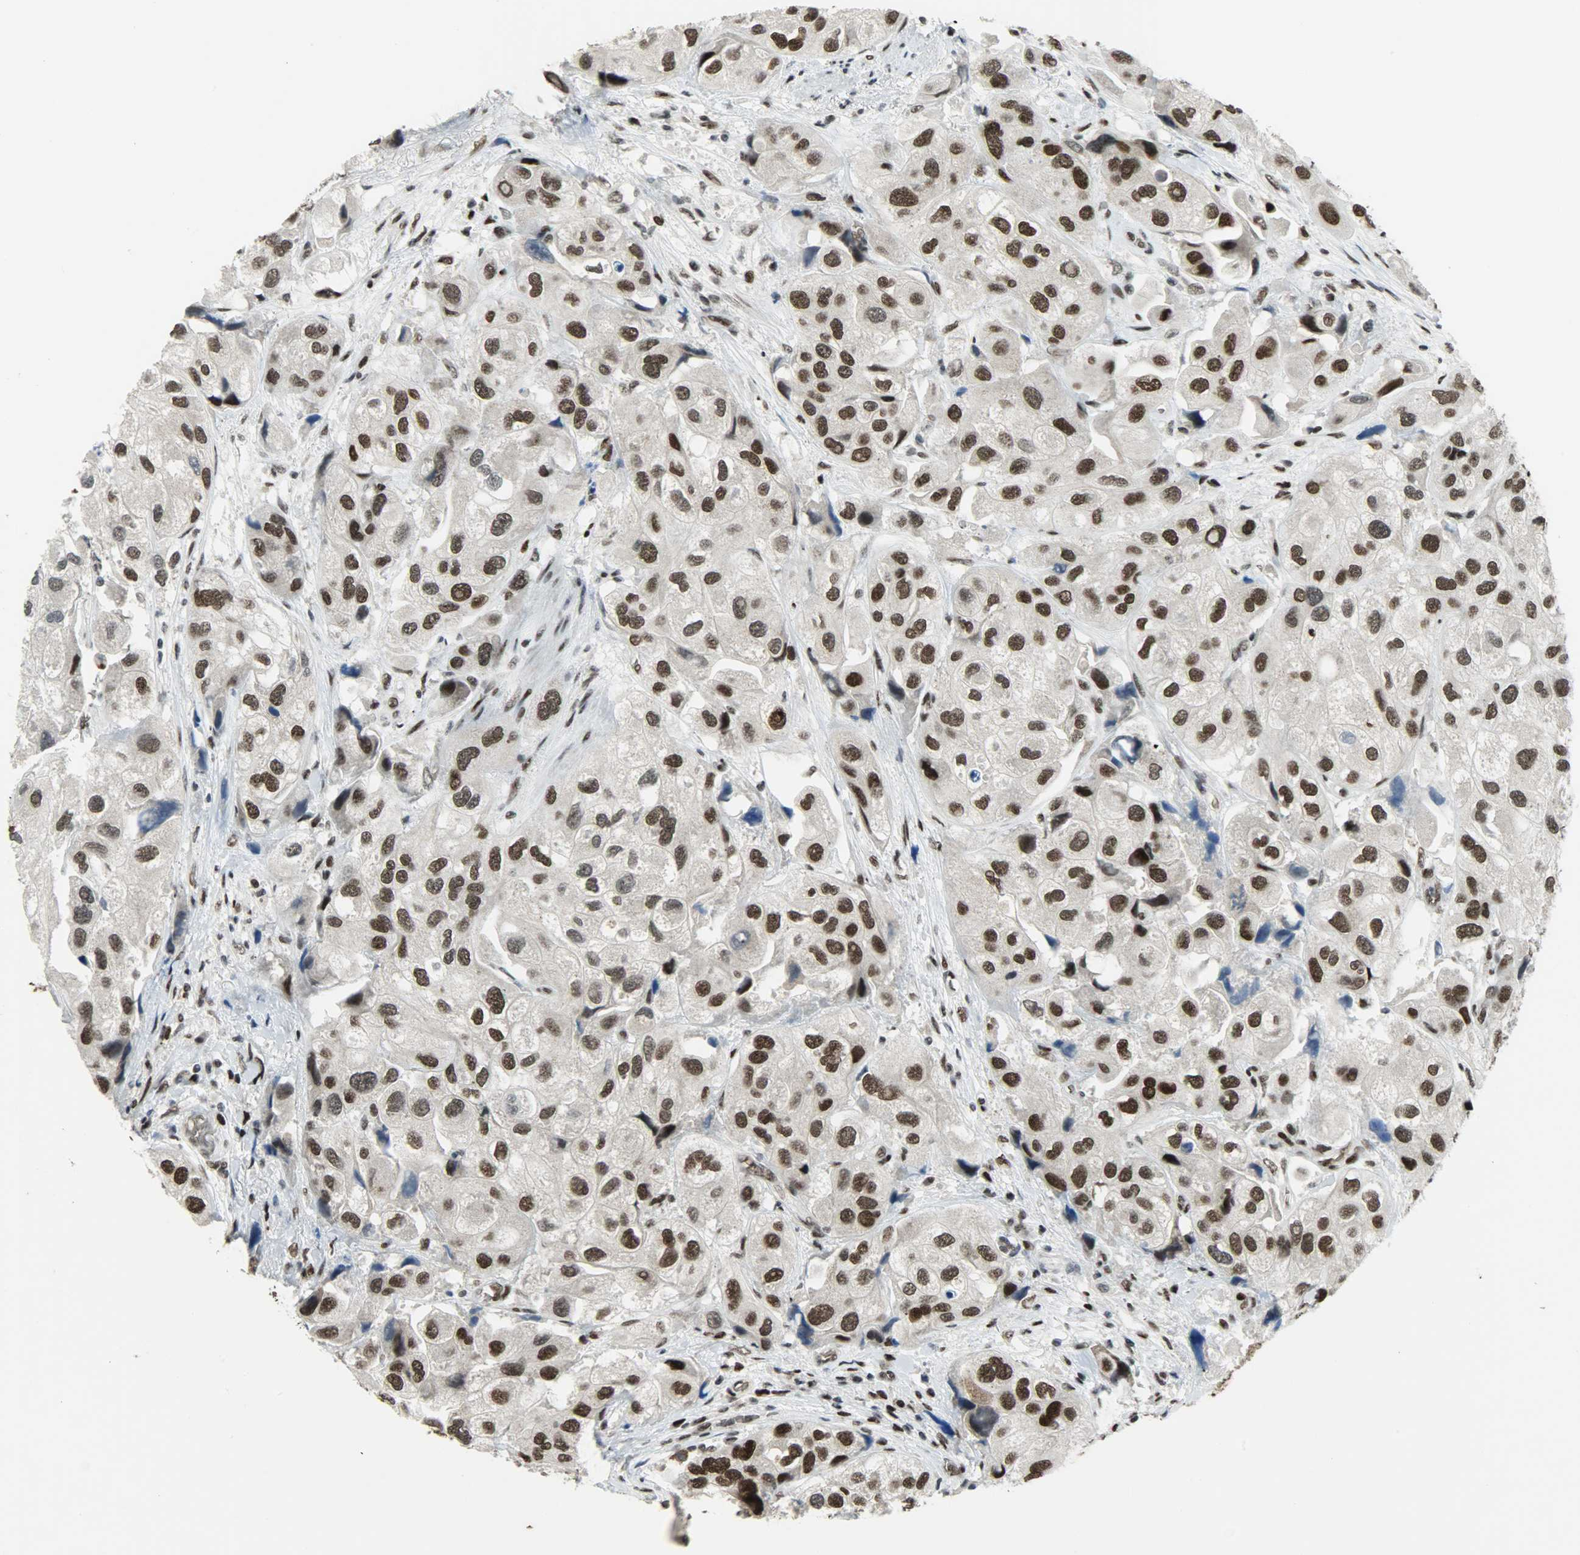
{"staining": {"intensity": "strong", "quantity": ">75%", "location": "nuclear"}, "tissue": "urothelial cancer", "cell_type": "Tumor cells", "image_type": "cancer", "snomed": [{"axis": "morphology", "description": "Urothelial carcinoma, High grade"}, {"axis": "topography", "description": "Urinary bladder"}], "caption": "Immunohistochemical staining of human urothelial cancer displays strong nuclear protein positivity in about >75% of tumor cells.", "gene": "SNAI1", "patient": {"sex": "female", "age": 64}}